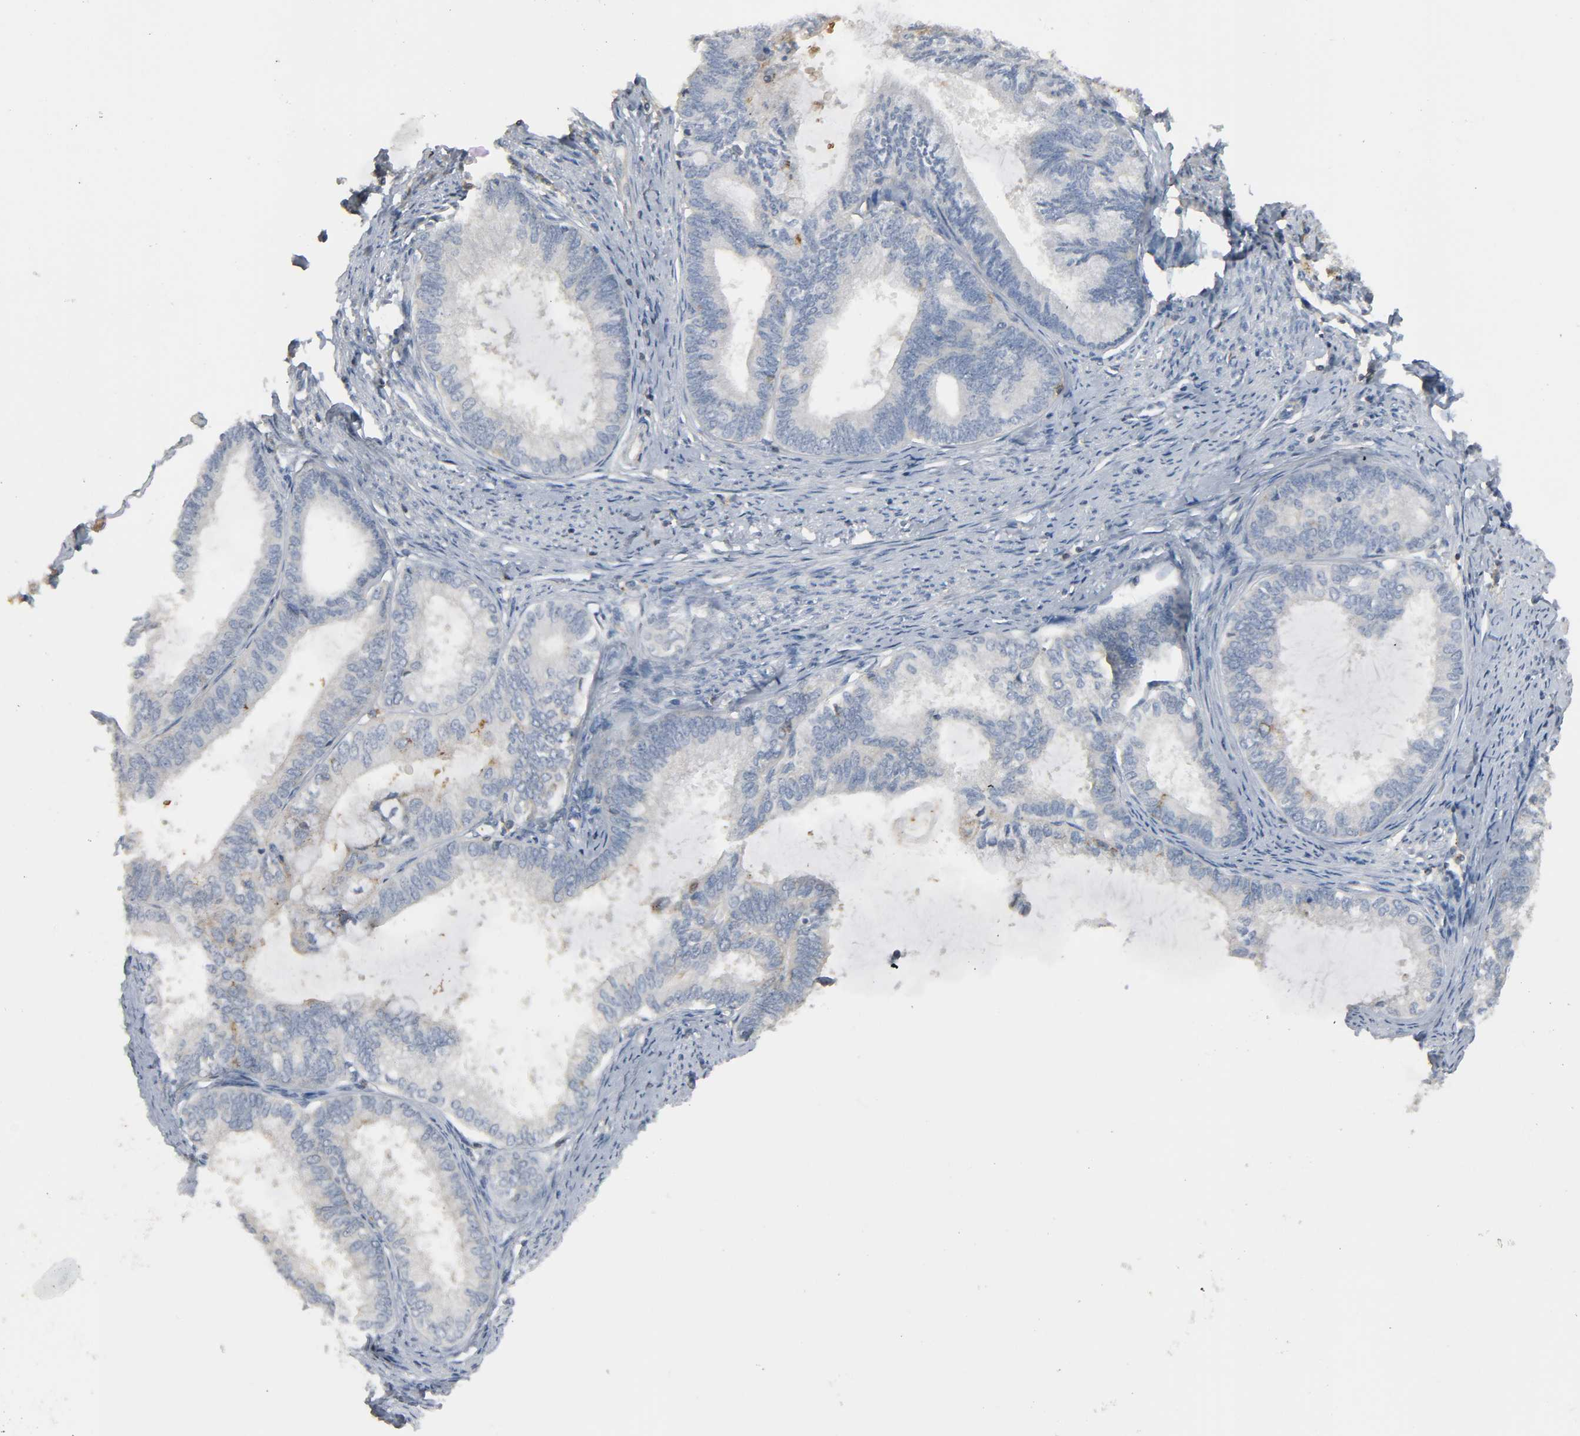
{"staining": {"intensity": "negative", "quantity": "none", "location": "none"}, "tissue": "endometrial cancer", "cell_type": "Tumor cells", "image_type": "cancer", "snomed": [{"axis": "morphology", "description": "Adenocarcinoma, NOS"}, {"axis": "topography", "description": "Endometrium"}], "caption": "Image shows no protein staining in tumor cells of endometrial cancer (adenocarcinoma) tissue. The staining was performed using DAB to visualize the protein expression in brown, while the nuclei were stained in blue with hematoxylin (Magnification: 20x).", "gene": "CD4", "patient": {"sex": "female", "age": 86}}